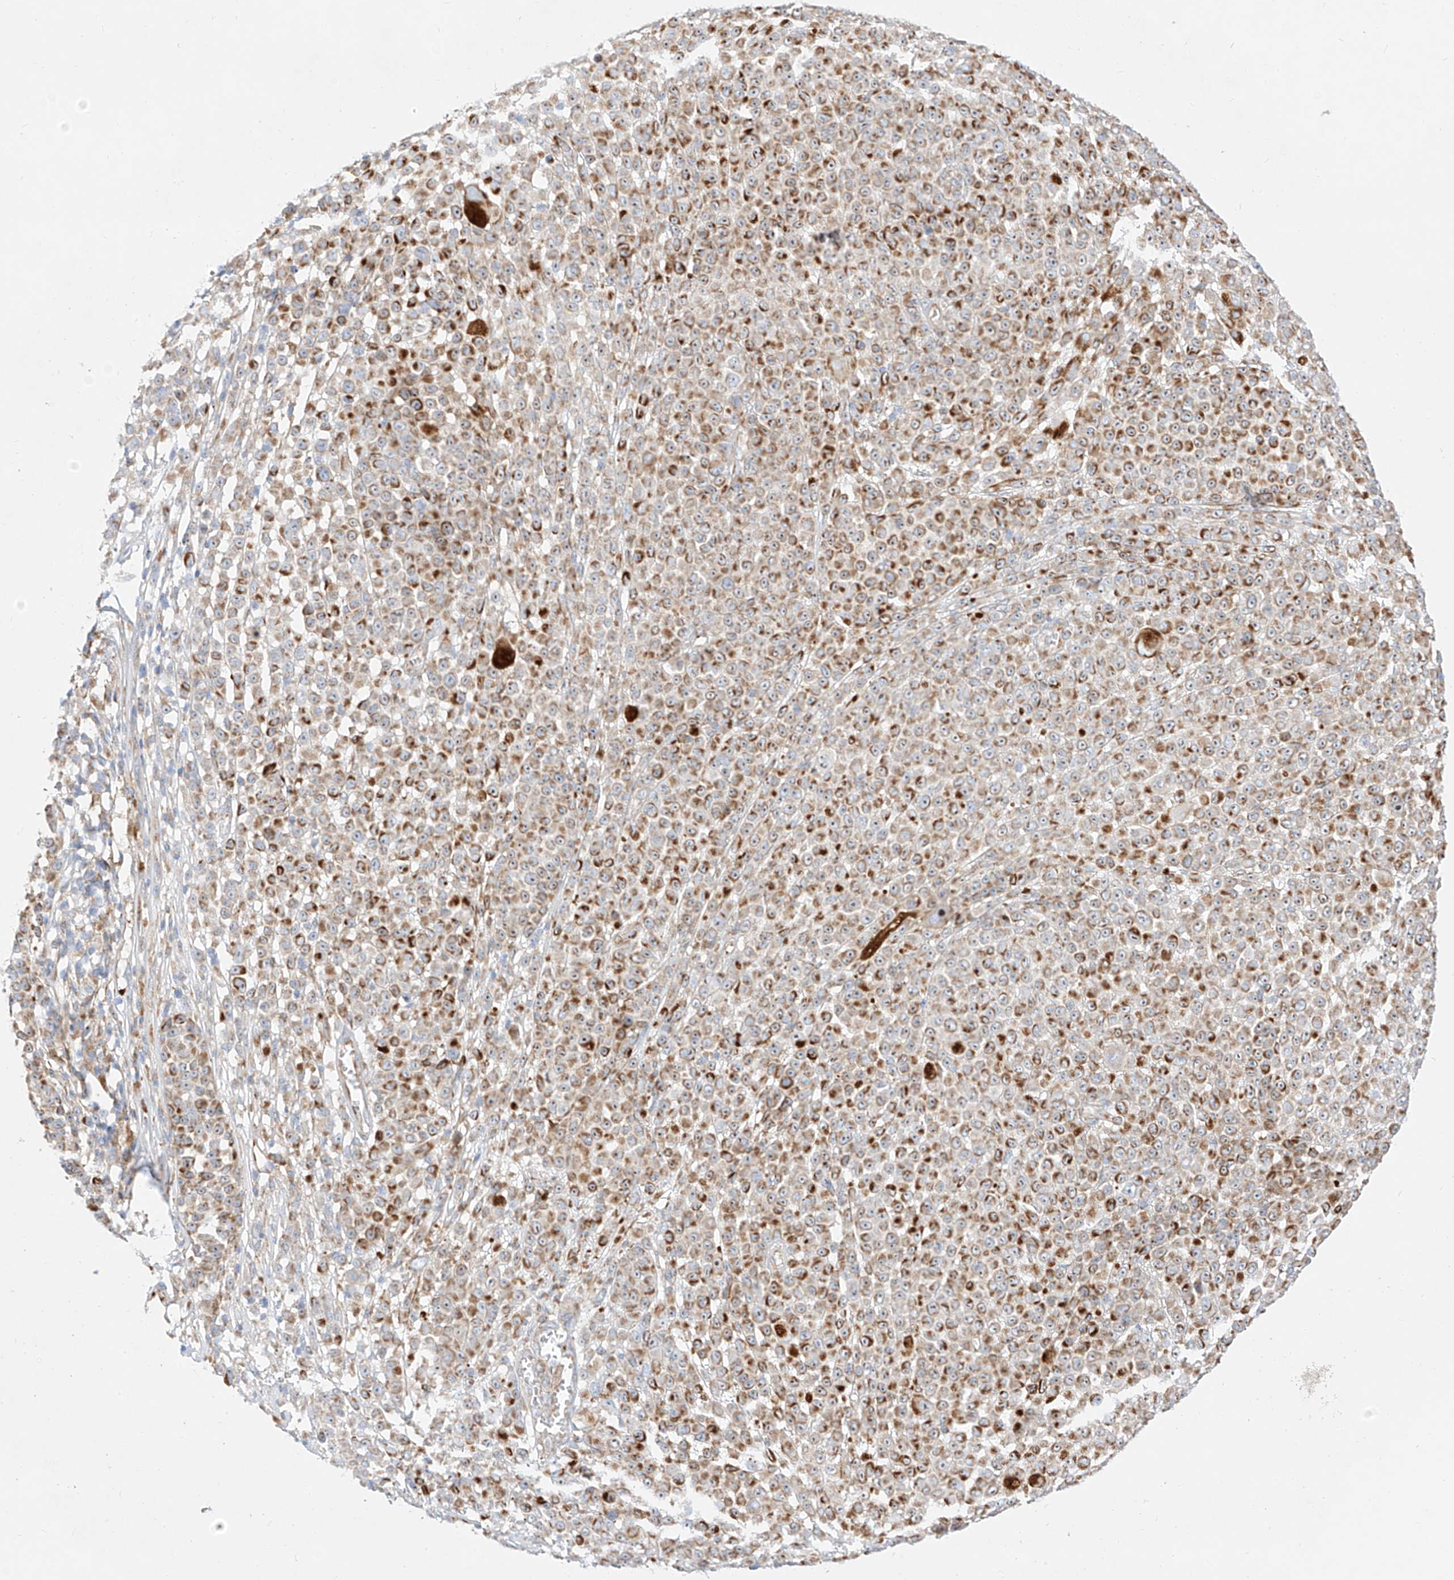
{"staining": {"intensity": "strong", "quantity": ">75%", "location": "cytoplasmic/membranous"}, "tissue": "melanoma", "cell_type": "Tumor cells", "image_type": "cancer", "snomed": [{"axis": "morphology", "description": "Malignant melanoma, NOS"}, {"axis": "topography", "description": "Skin"}], "caption": "A histopathology image showing strong cytoplasmic/membranous staining in about >75% of tumor cells in melanoma, as visualized by brown immunohistochemical staining.", "gene": "CST9", "patient": {"sex": "female", "age": 94}}